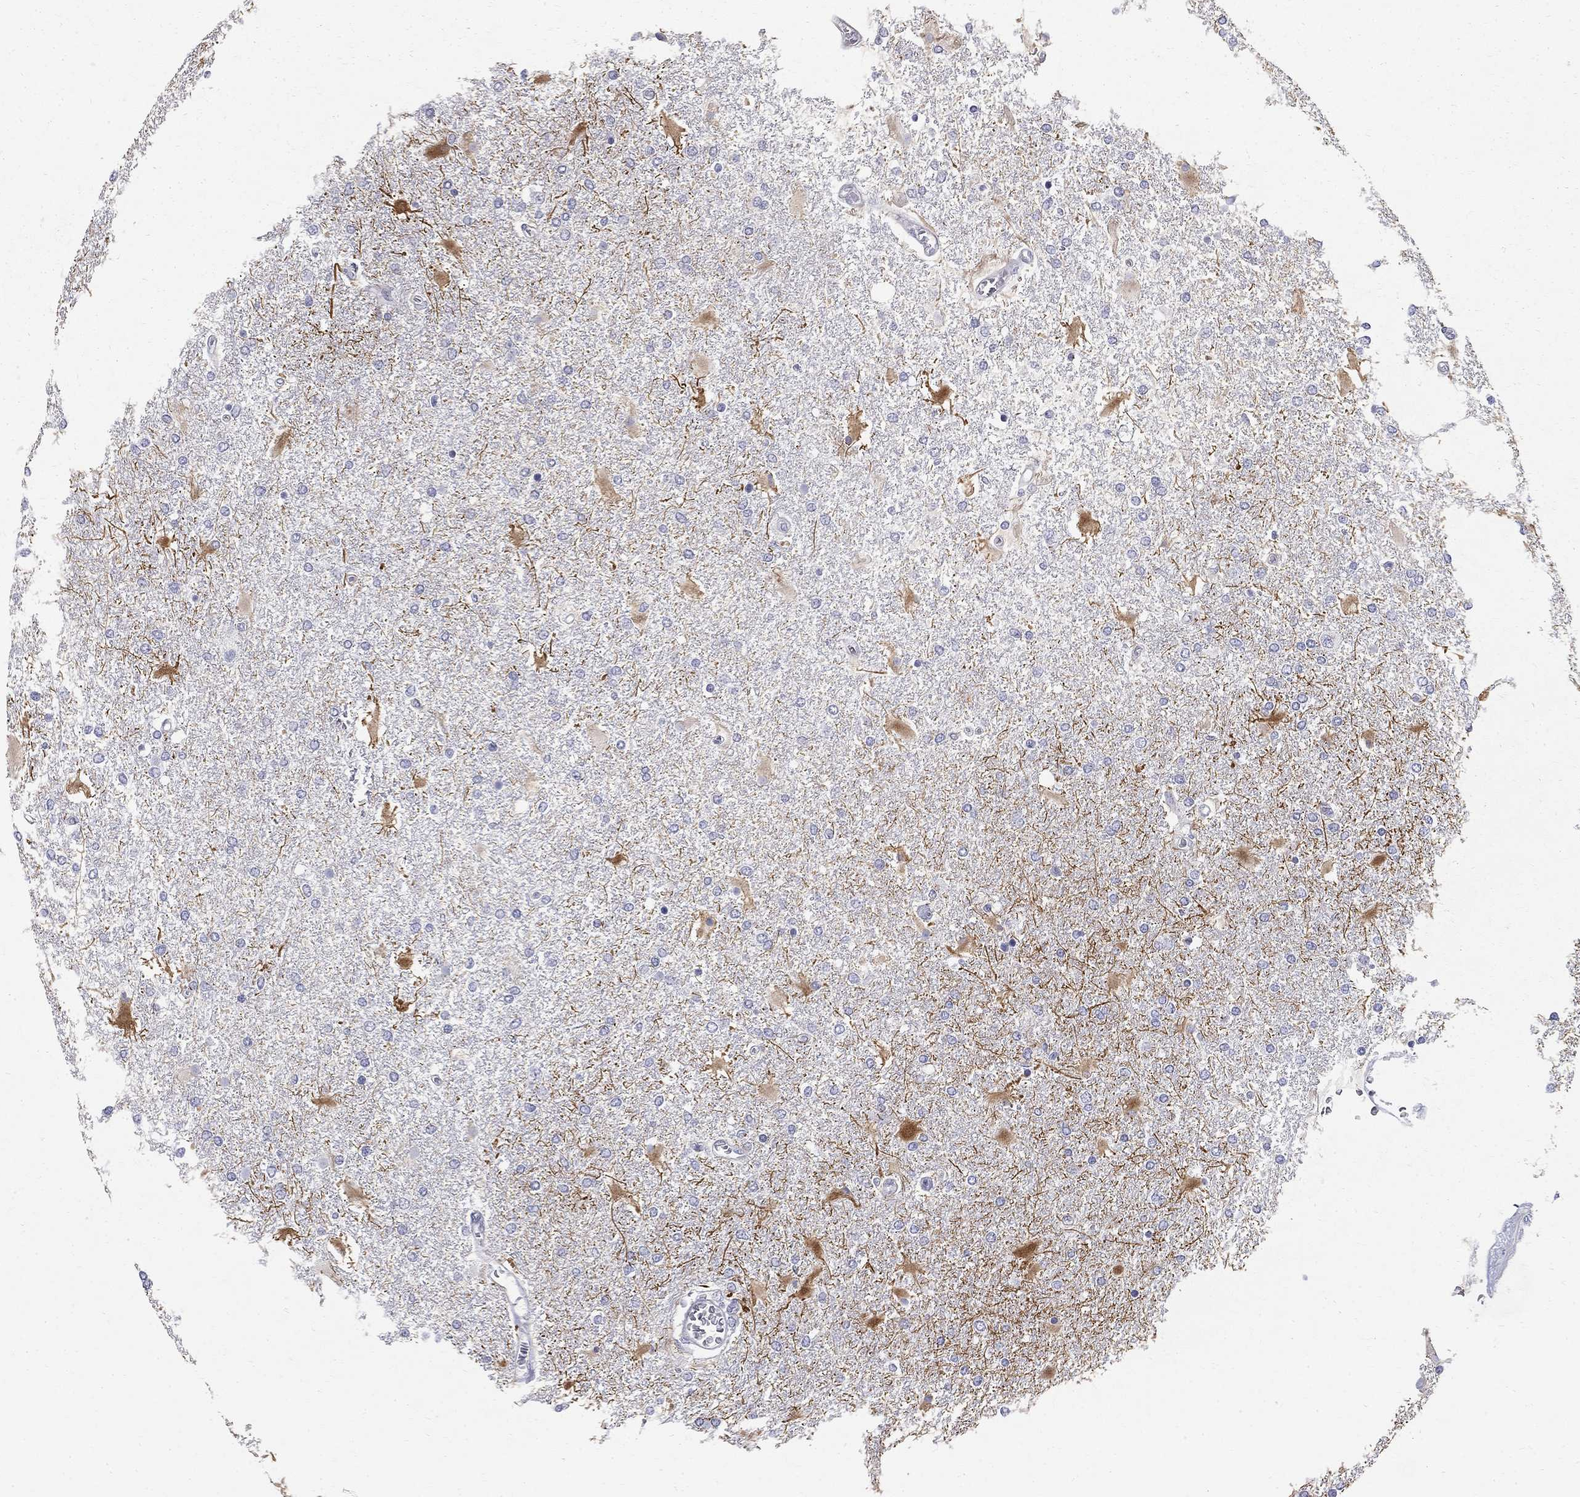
{"staining": {"intensity": "negative", "quantity": "none", "location": "none"}, "tissue": "glioma", "cell_type": "Tumor cells", "image_type": "cancer", "snomed": [{"axis": "morphology", "description": "Glioma, malignant, High grade"}, {"axis": "topography", "description": "Cerebral cortex"}], "caption": "High magnification brightfield microscopy of glioma stained with DAB (brown) and counterstained with hematoxylin (blue): tumor cells show no significant positivity.", "gene": "CLIC6", "patient": {"sex": "male", "age": 79}}